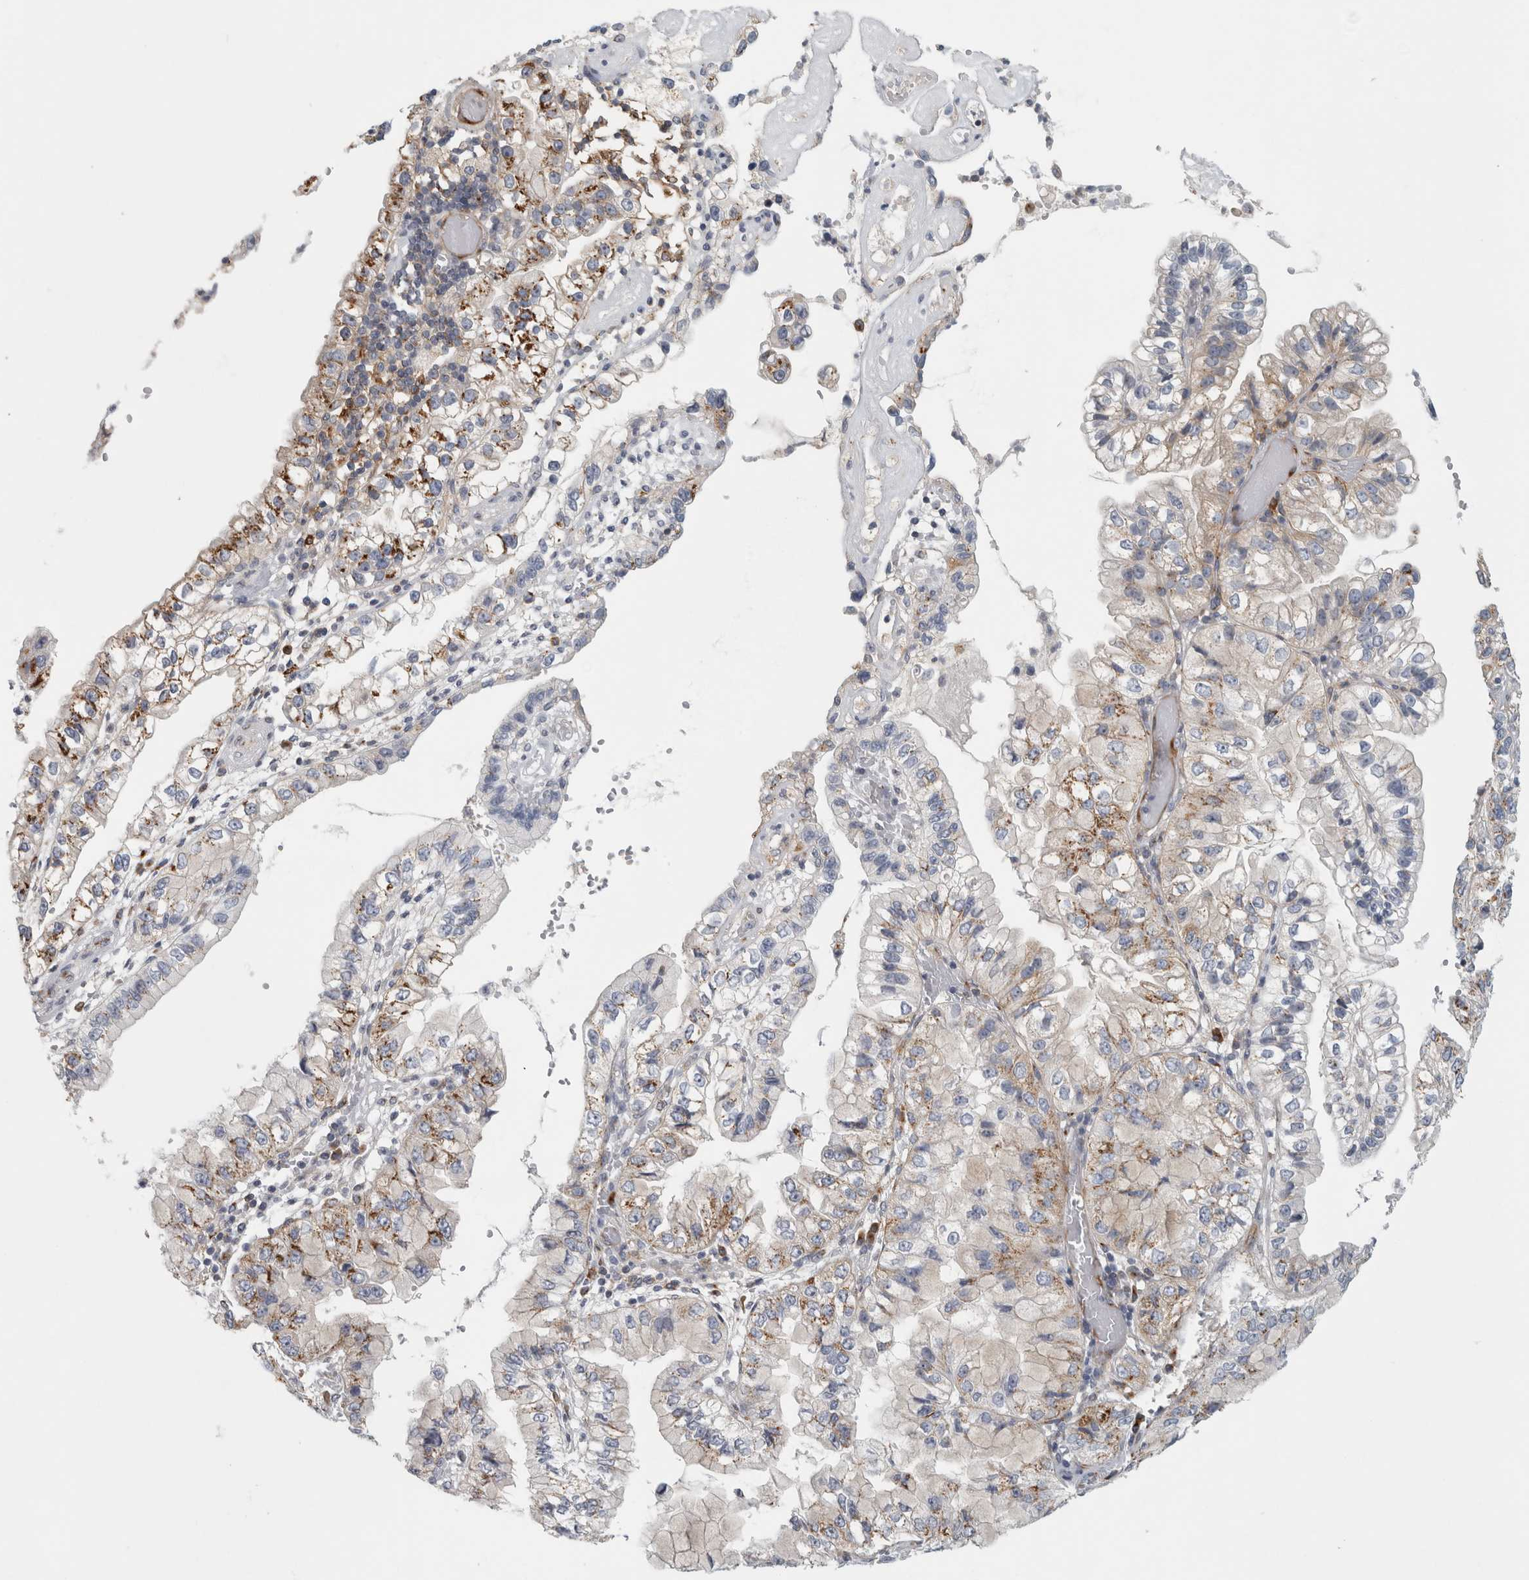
{"staining": {"intensity": "moderate", "quantity": "25%-75%", "location": "cytoplasmic/membranous"}, "tissue": "liver cancer", "cell_type": "Tumor cells", "image_type": "cancer", "snomed": [{"axis": "morphology", "description": "Cholangiocarcinoma"}, {"axis": "topography", "description": "Liver"}], "caption": "An image of human cholangiocarcinoma (liver) stained for a protein shows moderate cytoplasmic/membranous brown staining in tumor cells.", "gene": "PEX6", "patient": {"sex": "female", "age": 79}}